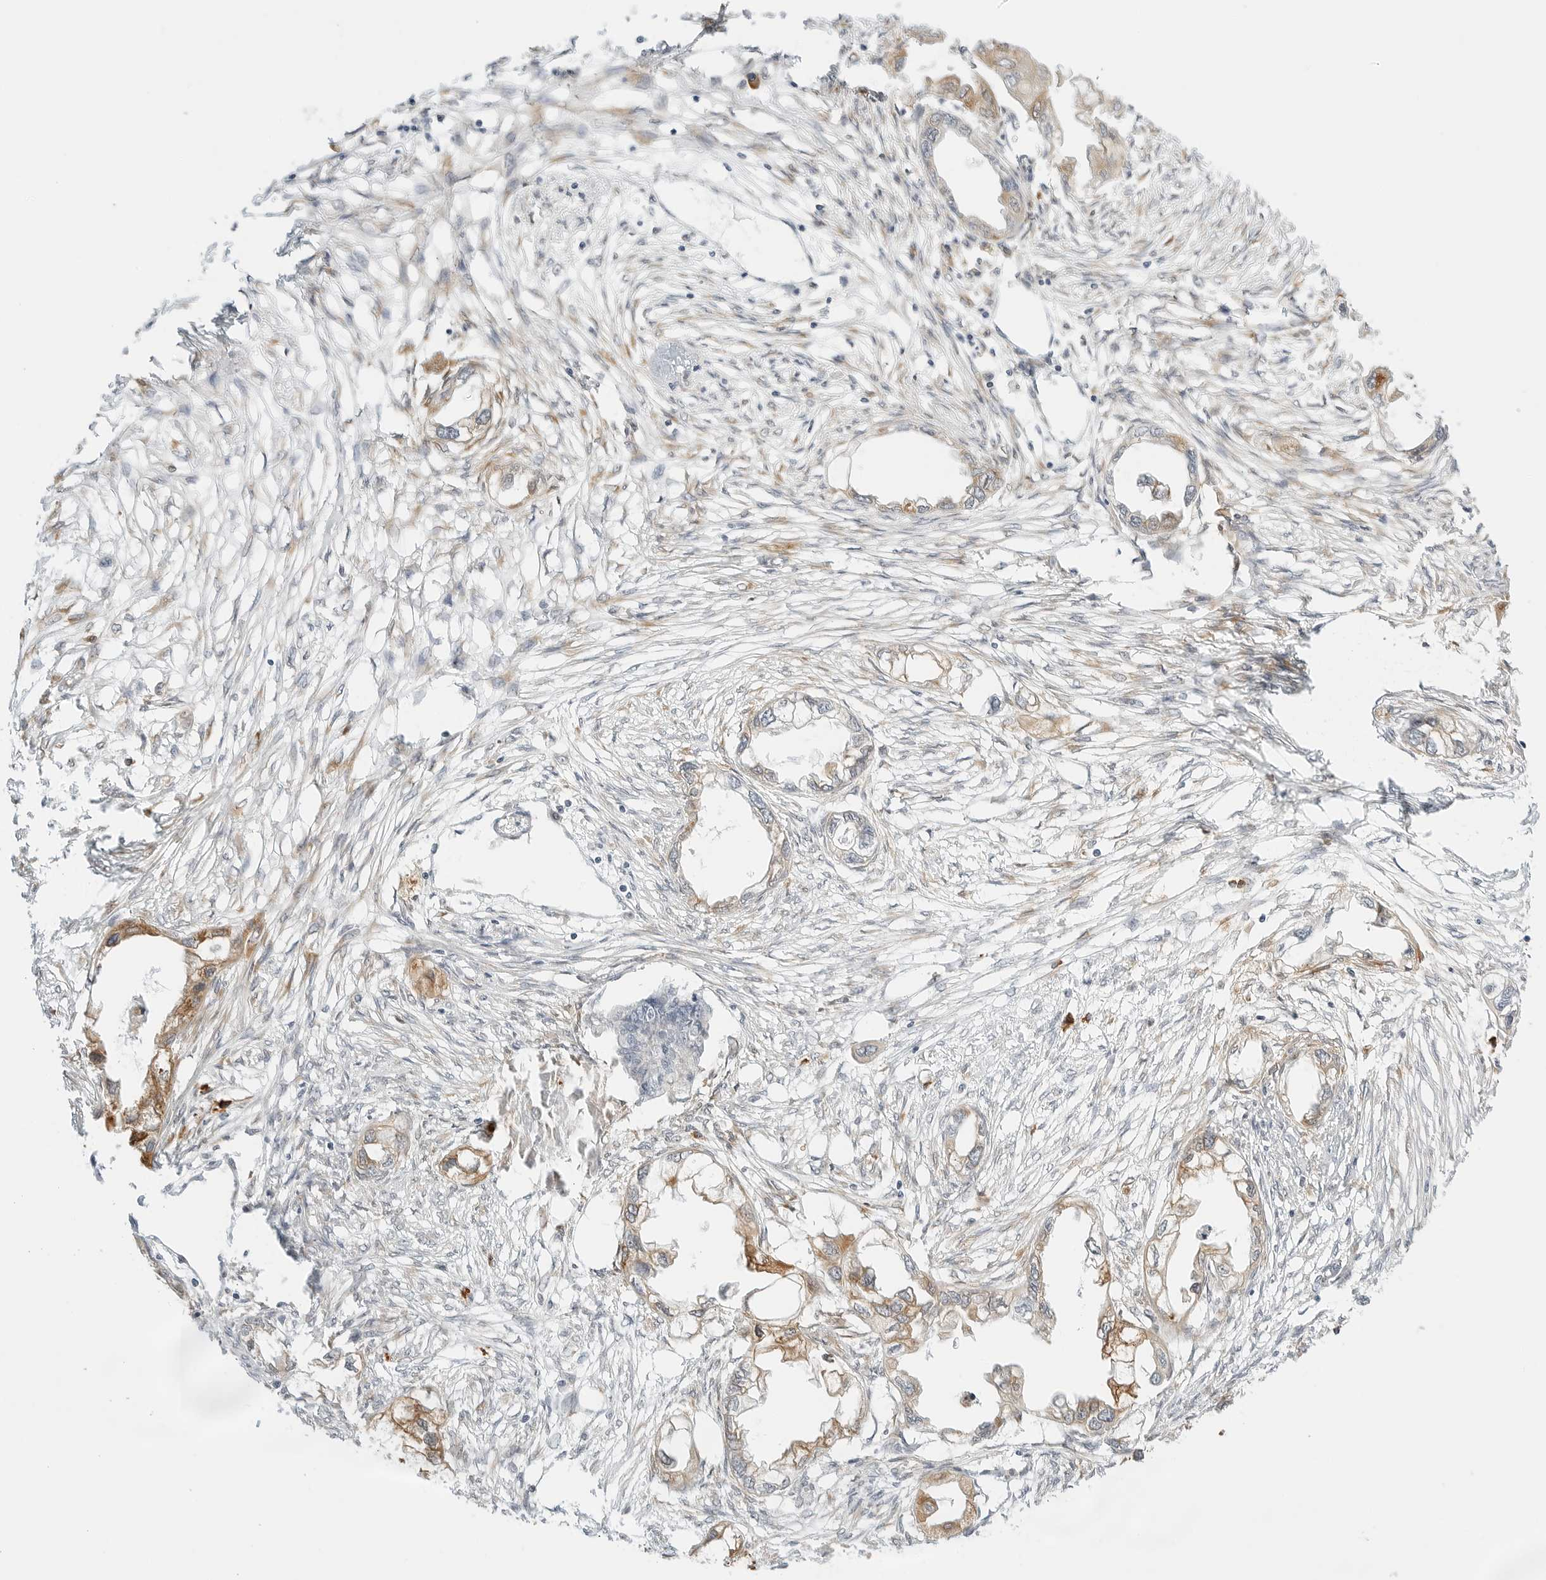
{"staining": {"intensity": "moderate", "quantity": "<25%", "location": "cytoplasmic/membranous"}, "tissue": "endometrial cancer", "cell_type": "Tumor cells", "image_type": "cancer", "snomed": [{"axis": "morphology", "description": "Adenocarcinoma, NOS"}, {"axis": "morphology", "description": "Adenocarcinoma, metastatic, NOS"}, {"axis": "topography", "description": "Adipose tissue"}, {"axis": "topography", "description": "Endometrium"}], "caption": "A photomicrograph of human endometrial cancer (adenocarcinoma) stained for a protein demonstrates moderate cytoplasmic/membranous brown staining in tumor cells.", "gene": "THEM4", "patient": {"sex": "female", "age": 67}}